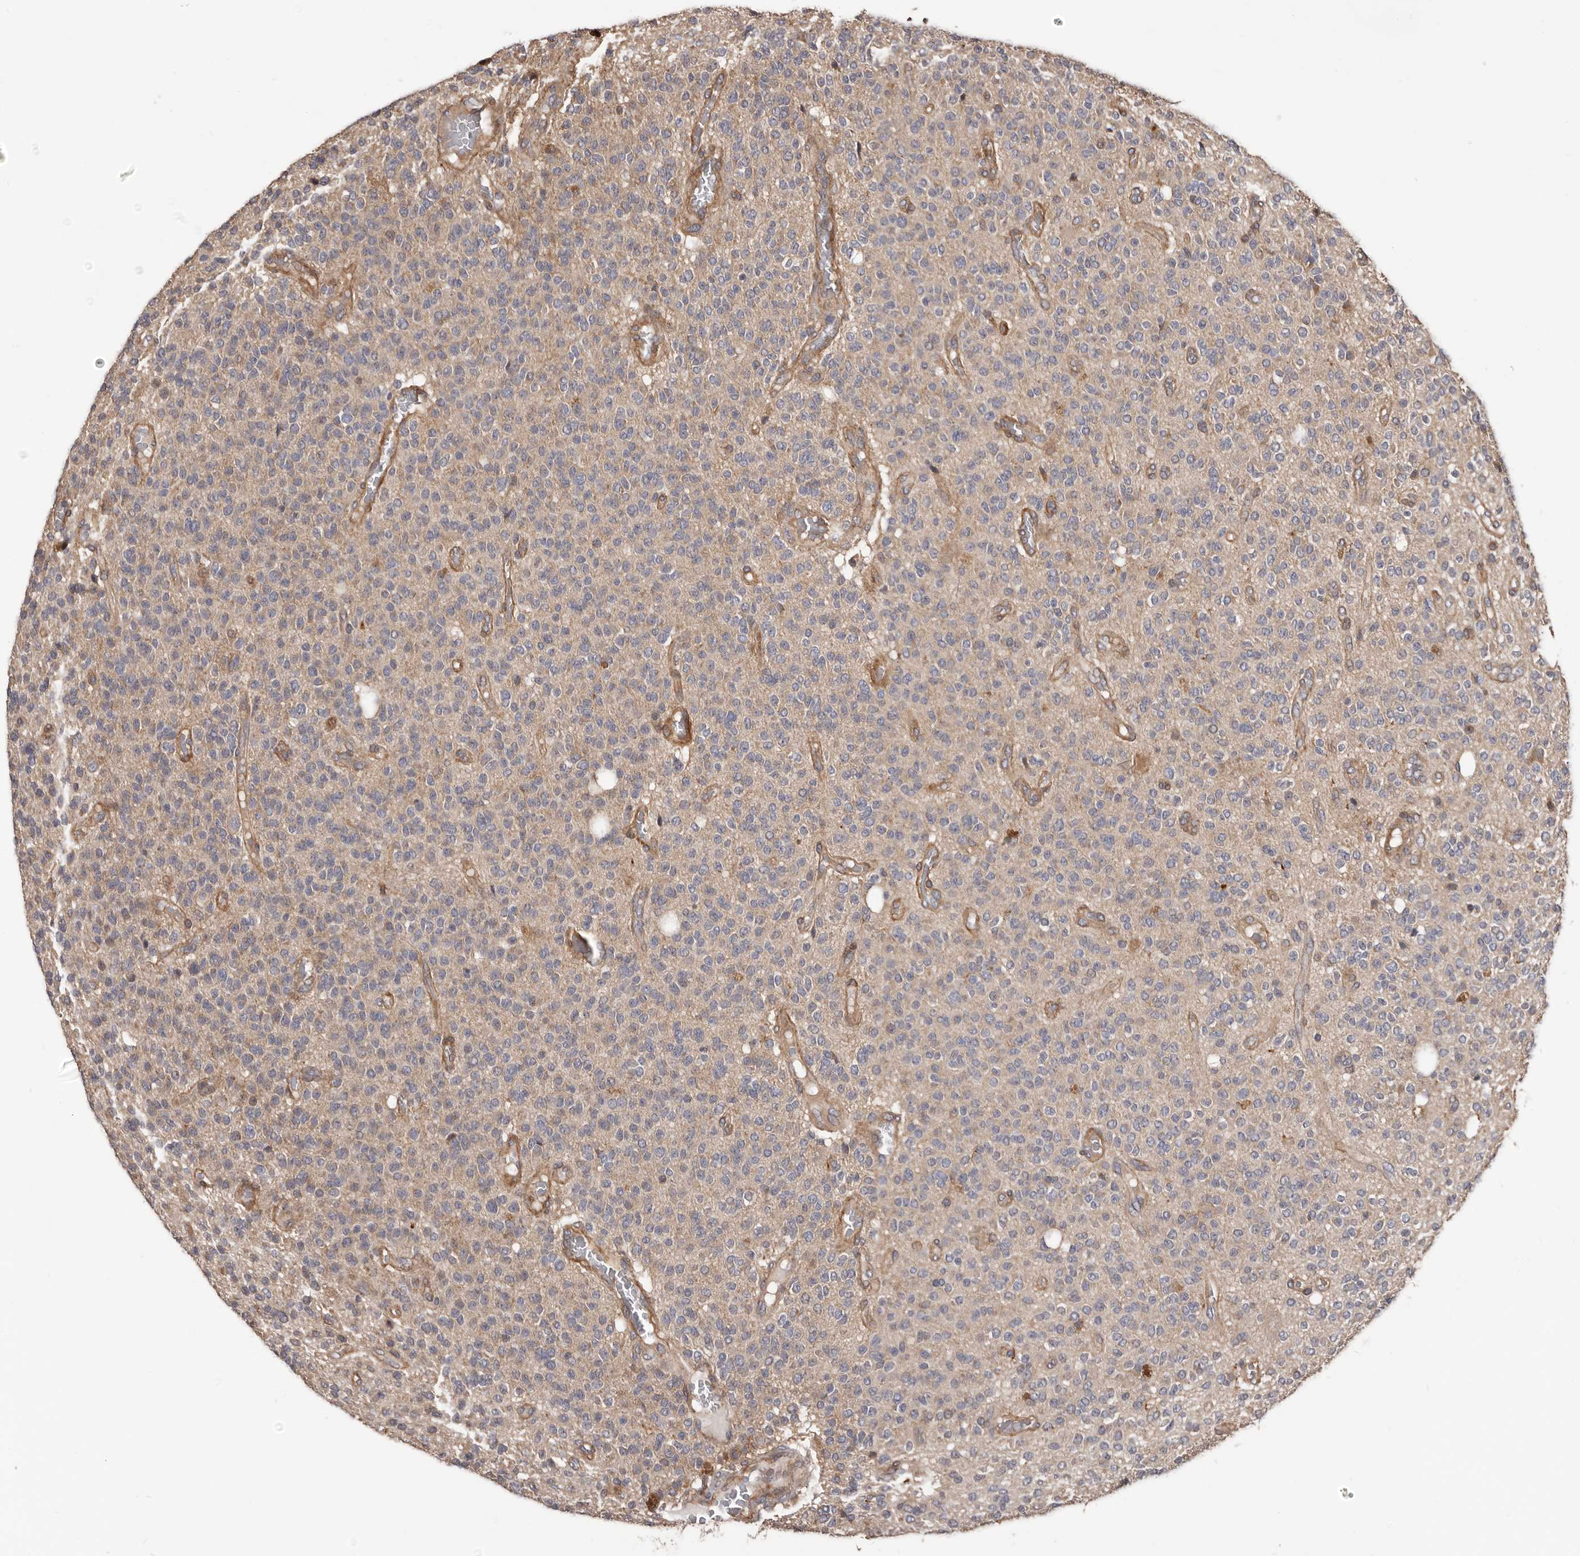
{"staining": {"intensity": "weak", "quantity": "25%-75%", "location": "cytoplasmic/membranous"}, "tissue": "glioma", "cell_type": "Tumor cells", "image_type": "cancer", "snomed": [{"axis": "morphology", "description": "Glioma, malignant, High grade"}, {"axis": "topography", "description": "Brain"}], "caption": "Protein expression analysis of glioma displays weak cytoplasmic/membranous staining in about 25%-75% of tumor cells.", "gene": "ADAMTS2", "patient": {"sex": "male", "age": 34}}